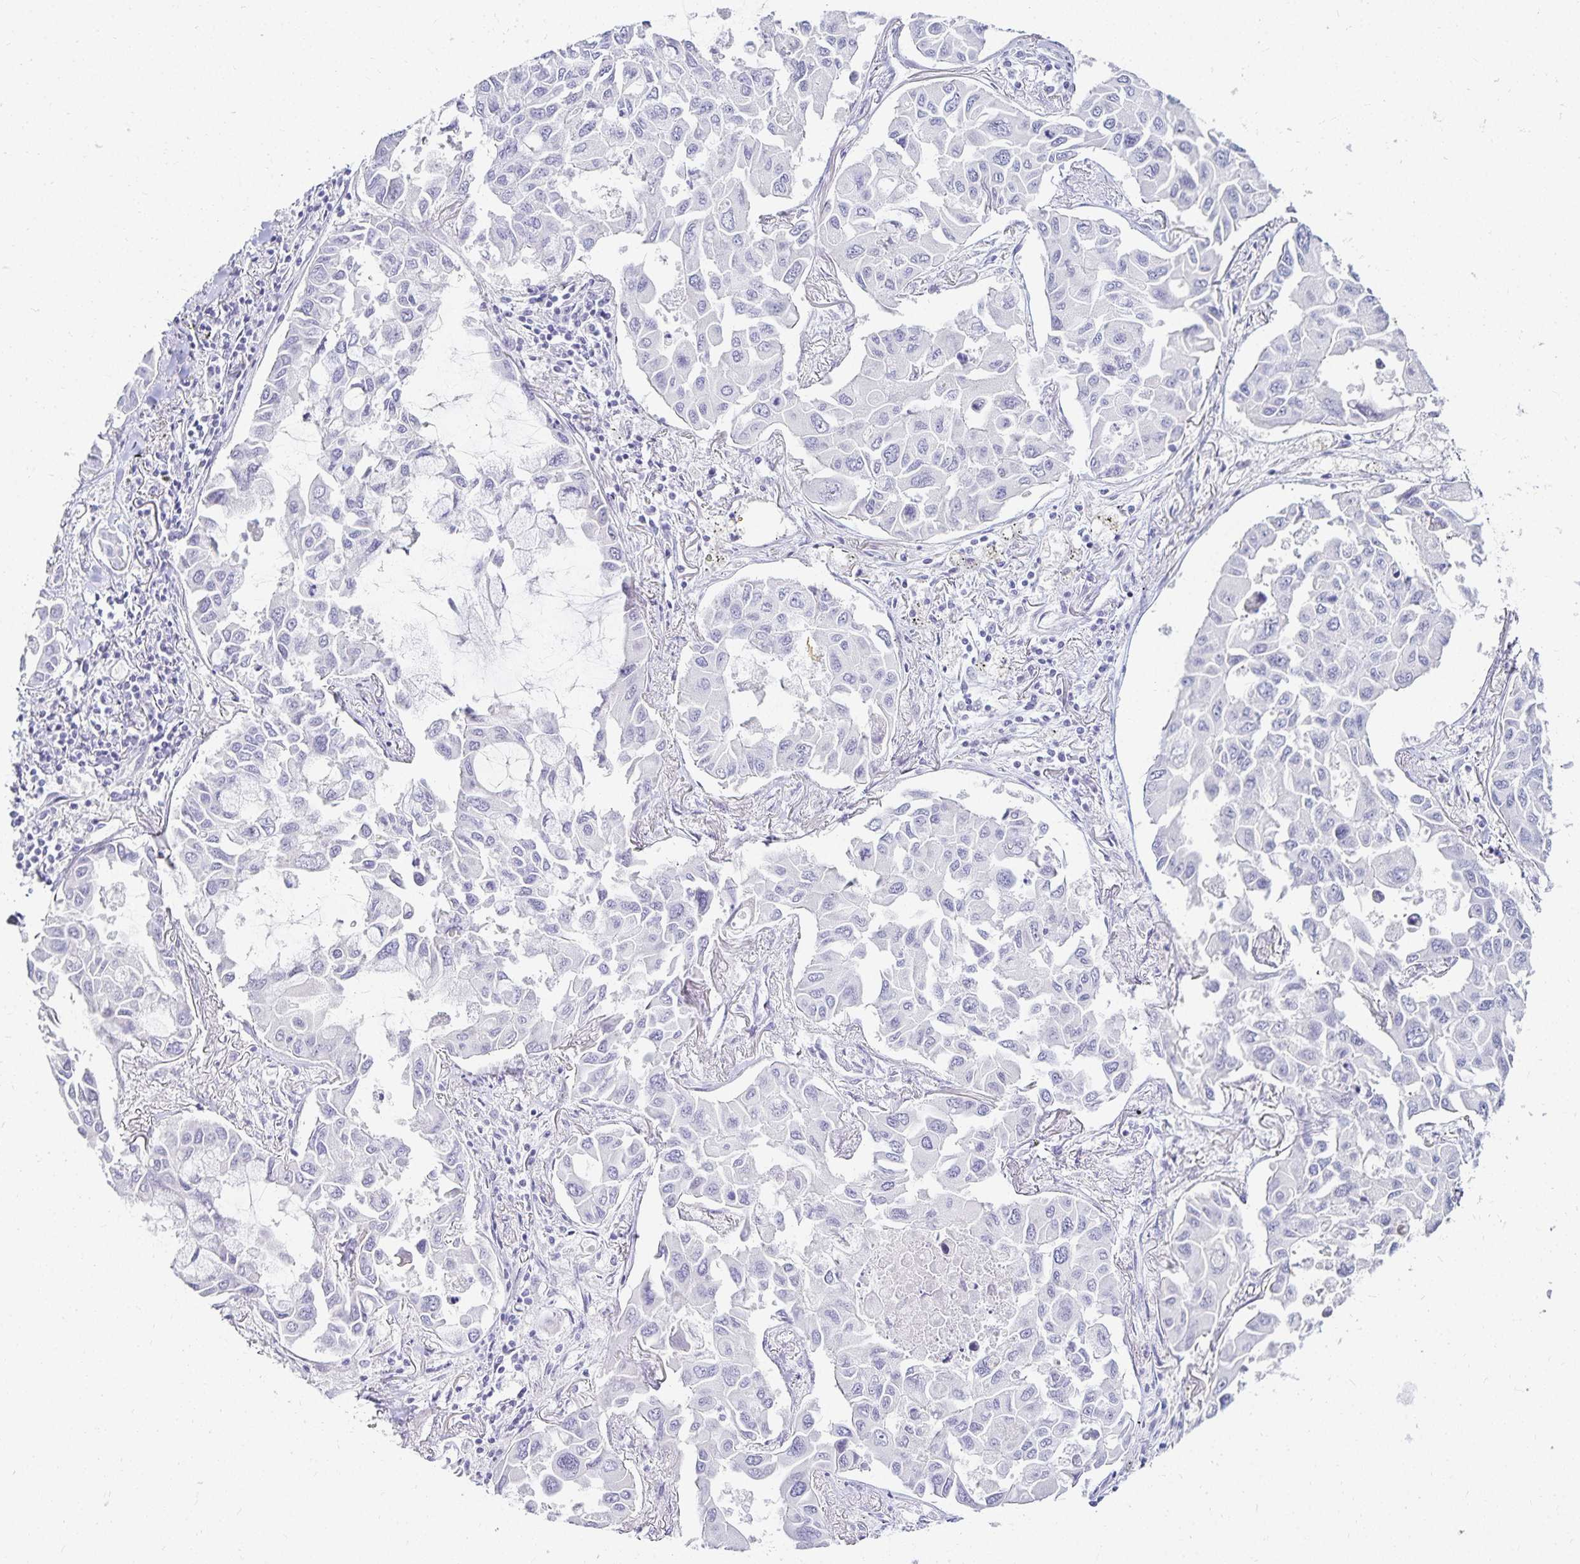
{"staining": {"intensity": "negative", "quantity": "none", "location": "none"}, "tissue": "lung cancer", "cell_type": "Tumor cells", "image_type": "cancer", "snomed": [{"axis": "morphology", "description": "Adenocarcinoma, NOS"}, {"axis": "topography", "description": "Lung"}], "caption": "Human adenocarcinoma (lung) stained for a protein using immunohistochemistry displays no positivity in tumor cells.", "gene": "GP2", "patient": {"sex": "male", "age": 64}}